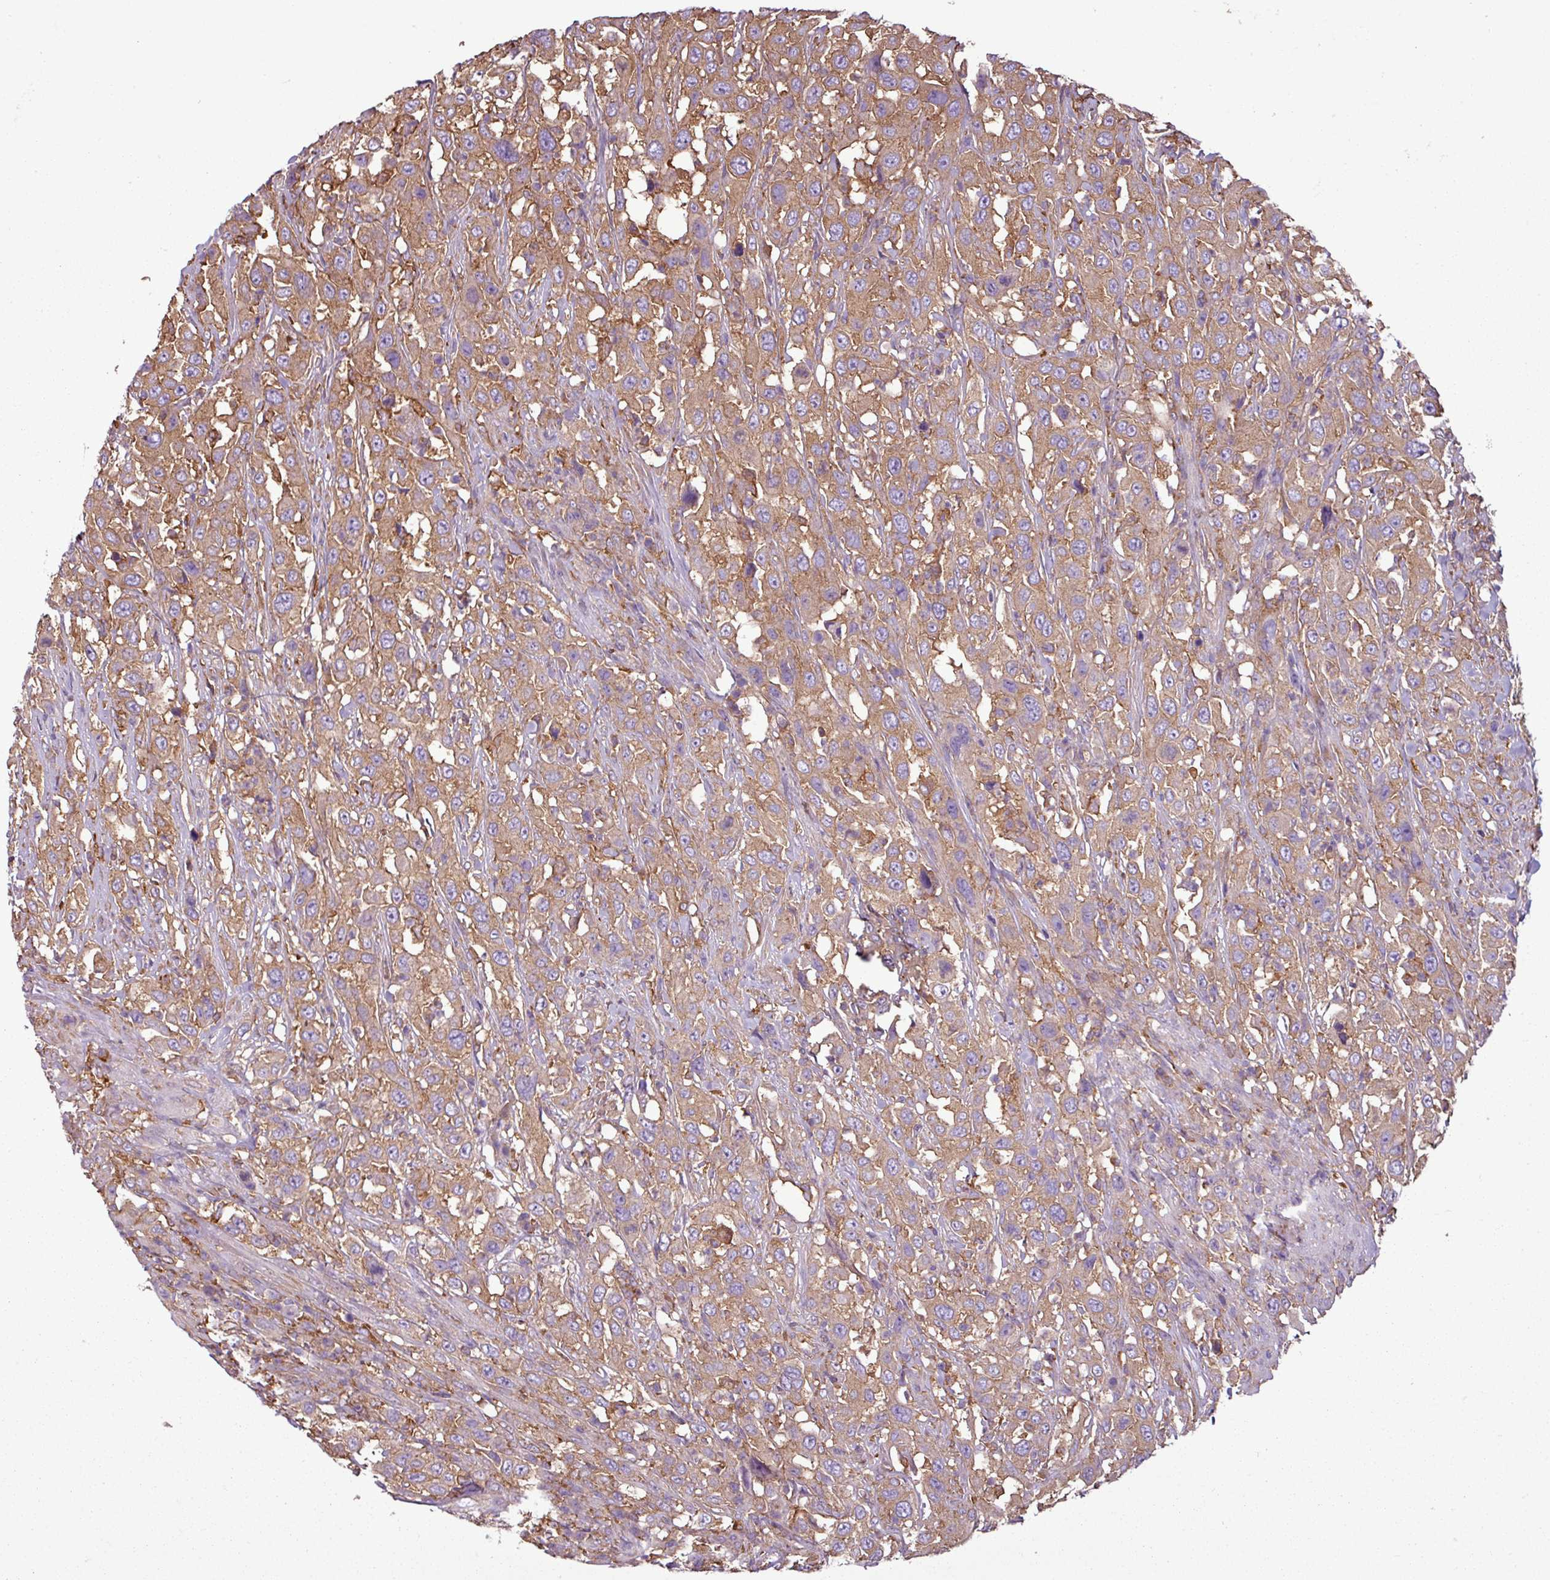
{"staining": {"intensity": "weak", "quantity": ">75%", "location": "cytoplasmic/membranous"}, "tissue": "urothelial cancer", "cell_type": "Tumor cells", "image_type": "cancer", "snomed": [{"axis": "morphology", "description": "Urothelial carcinoma, High grade"}, {"axis": "topography", "description": "Urinary bladder"}], "caption": "A micrograph showing weak cytoplasmic/membranous expression in about >75% of tumor cells in high-grade urothelial carcinoma, as visualized by brown immunohistochemical staining.", "gene": "PACSIN2", "patient": {"sex": "male", "age": 61}}